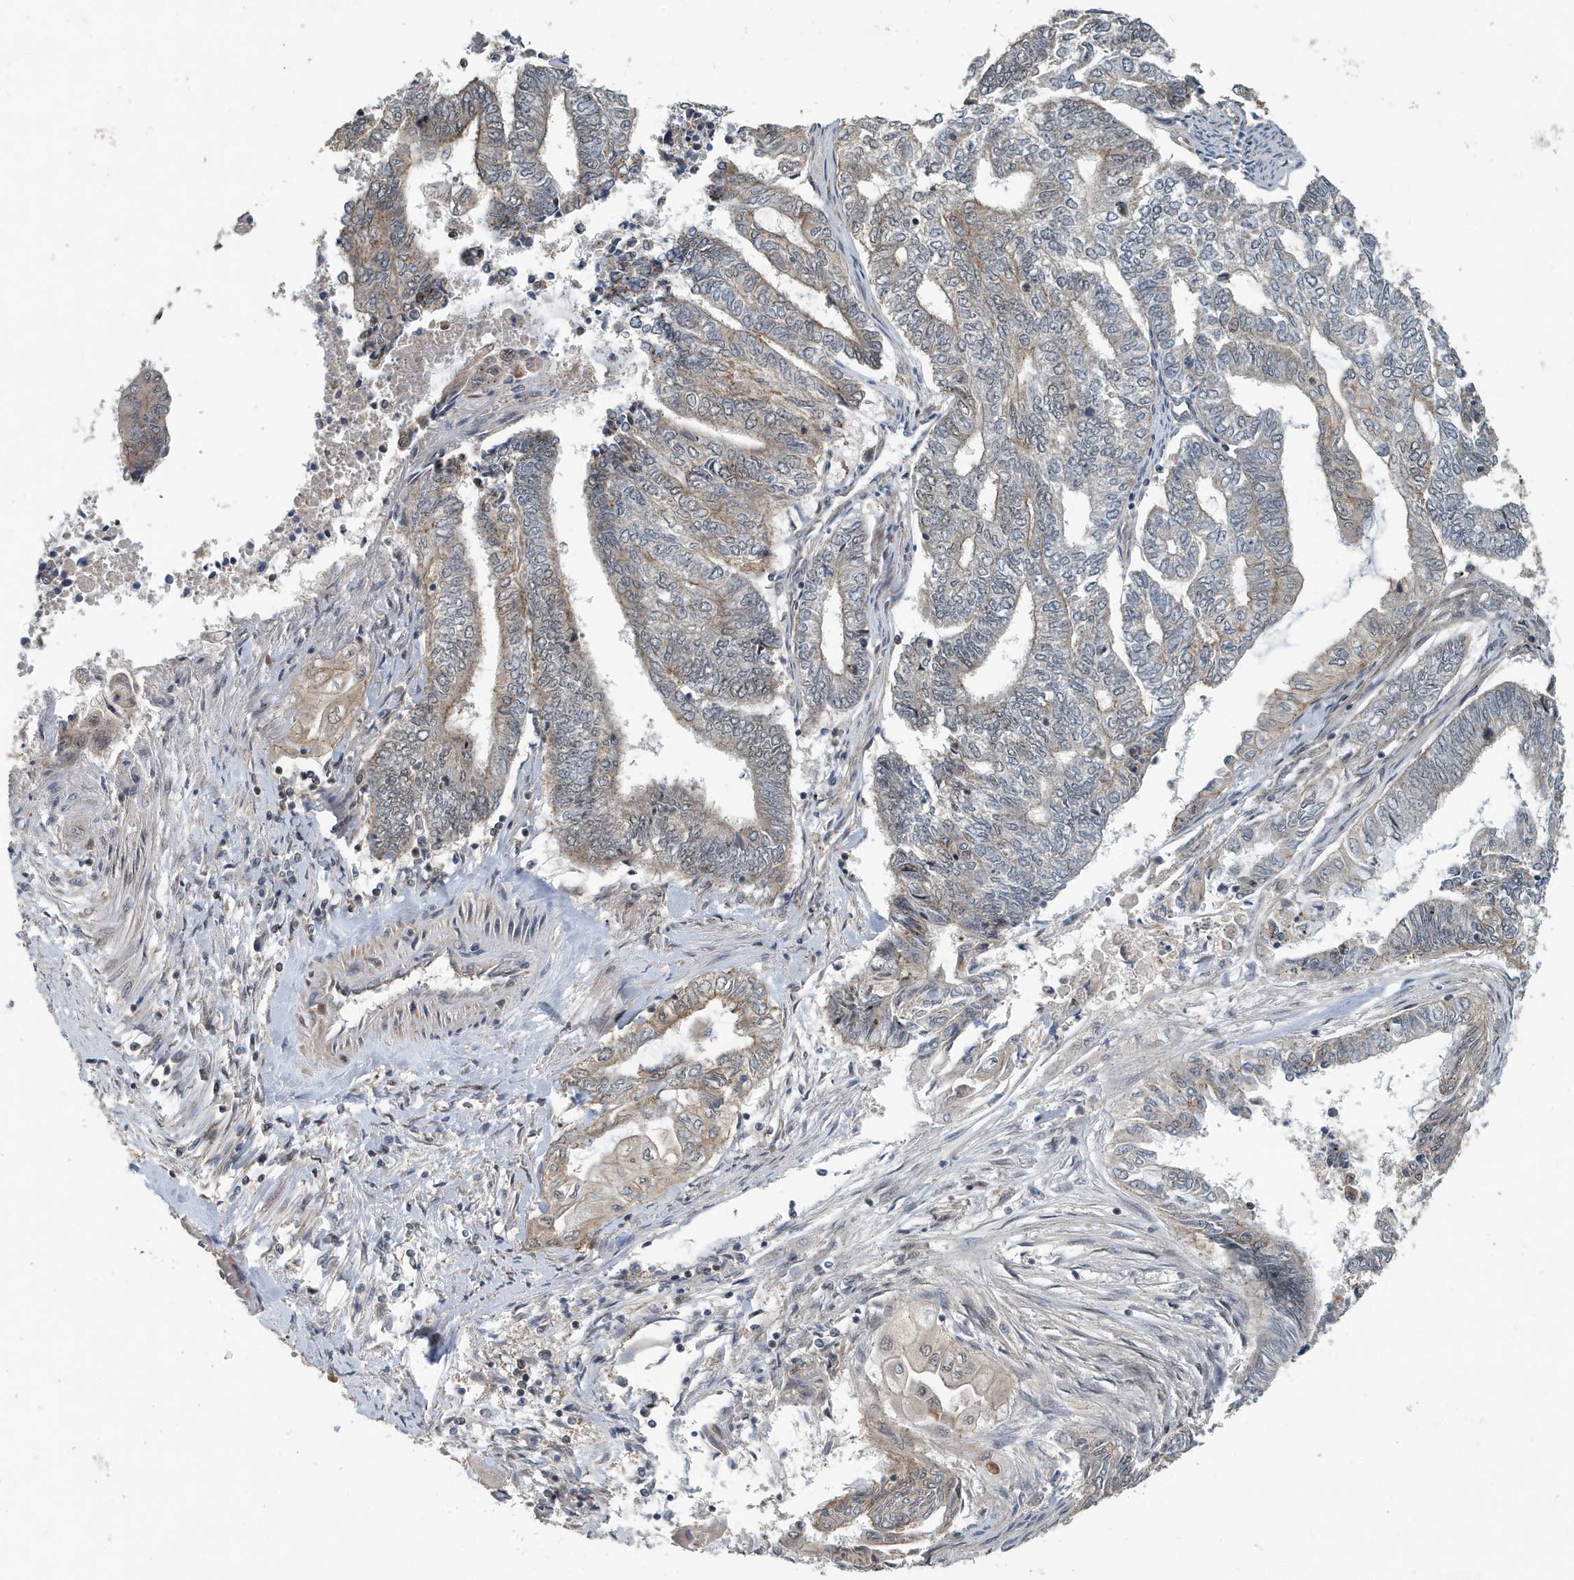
{"staining": {"intensity": "weak", "quantity": "25%-75%", "location": "cytoplasmic/membranous"}, "tissue": "endometrial cancer", "cell_type": "Tumor cells", "image_type": "cancer", "snomed": [{"axis": "morphology", "description": "Adenocarcinoma, NOS"}, {"axis": "topography", "description": "Uterus"}, {"axis": "topography", "description": "Endometrium"}], "caption": "Immunohistochemical staining of human endometrial cancer (adenocarcinoma) displays low levels of weak cytoplasmic/membranous protein expression in approximately 25%-75% of tumor cells.", "gene": "KIF15", "patient": {"sex": "female", "age": 70}}